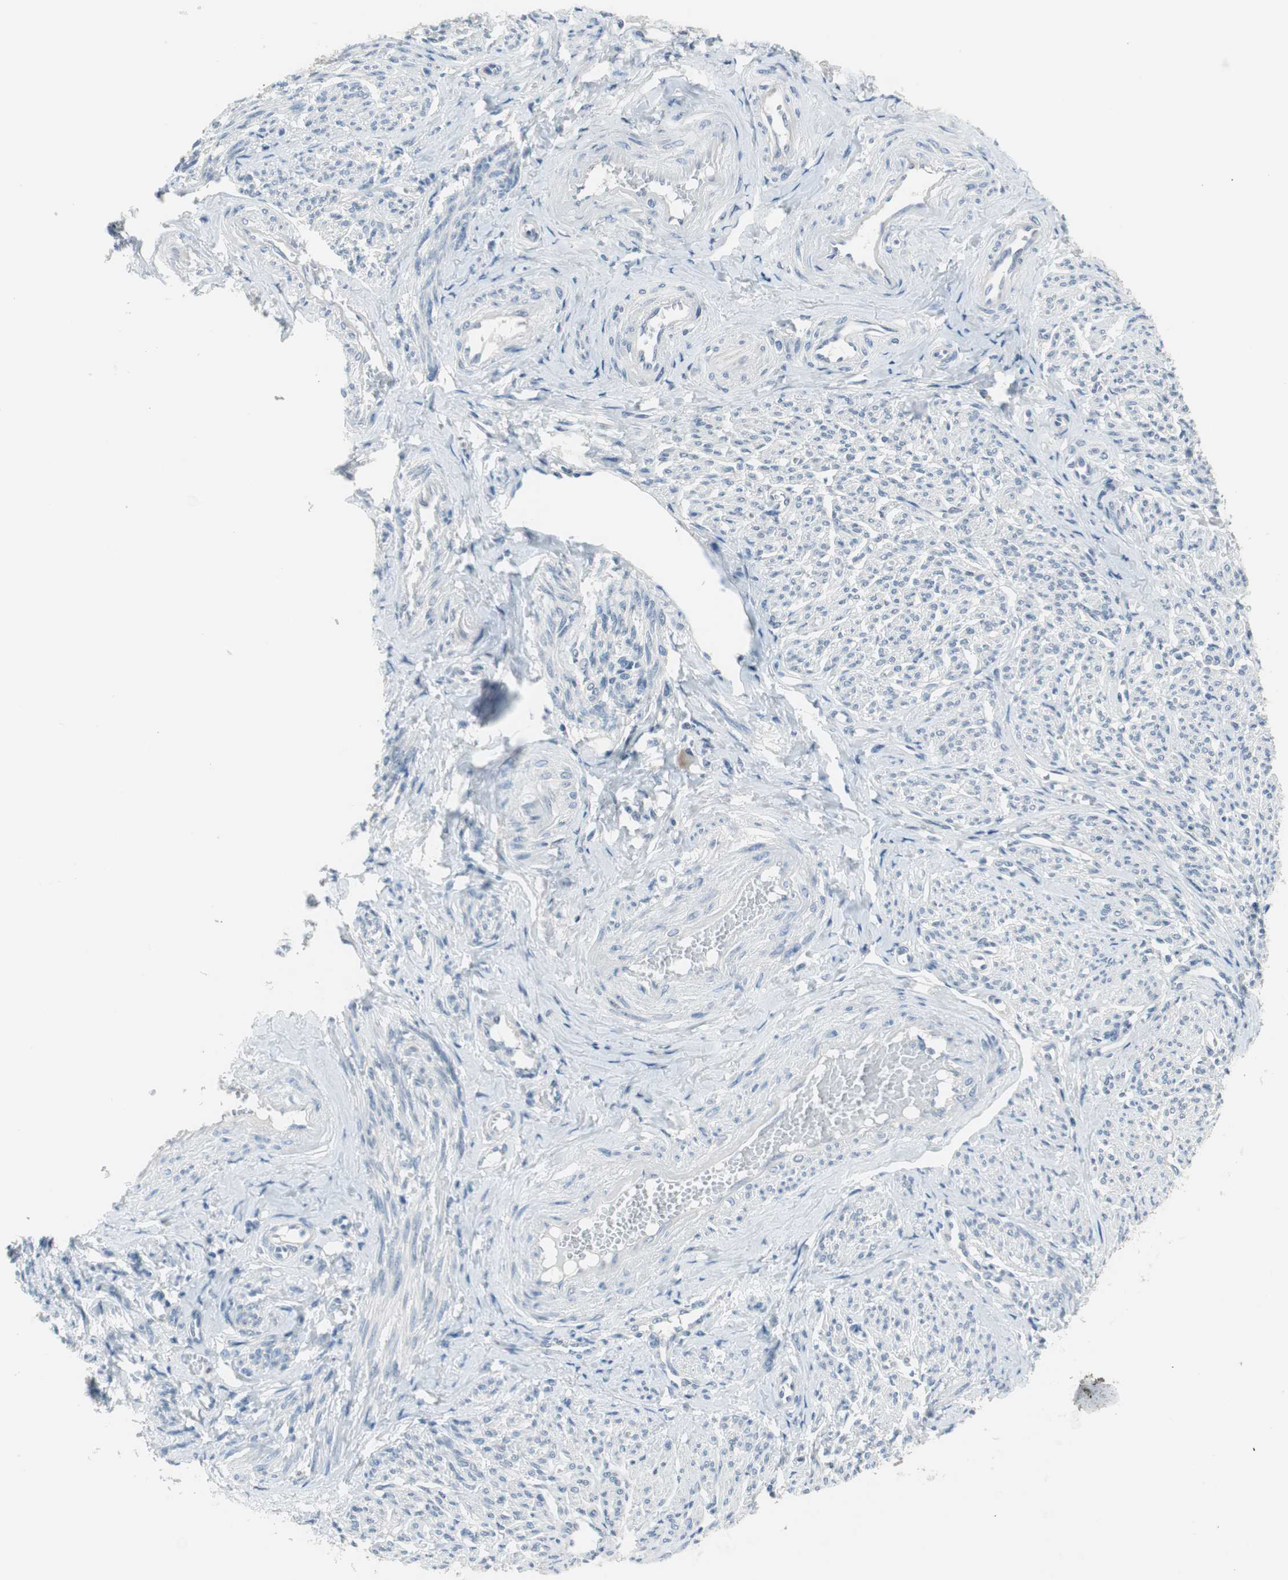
{"staining": {"intensity": "negative", "quantity": "none", "location": "none"}, "tissue": "smooth muscle", "cell_type": "Smooth muscle cells", "image_type": "normal", "snomed": [{"axis": "morphology", "description": "Normal tissue, NOS"}, {"axis": "topography", "description": "Smooth muscle"}], "caption": "The photomicrograph reveals no staining of smooth muscle cells in unremarkable smooth muscle. The staining was performed using DAB to visualize the protein expression in brown, while the nuclei were stained in blue with hematoxylin (Magnification: 20x).", "gene": "GRHL1", "patient": {"sex": "female", "age": 65}}